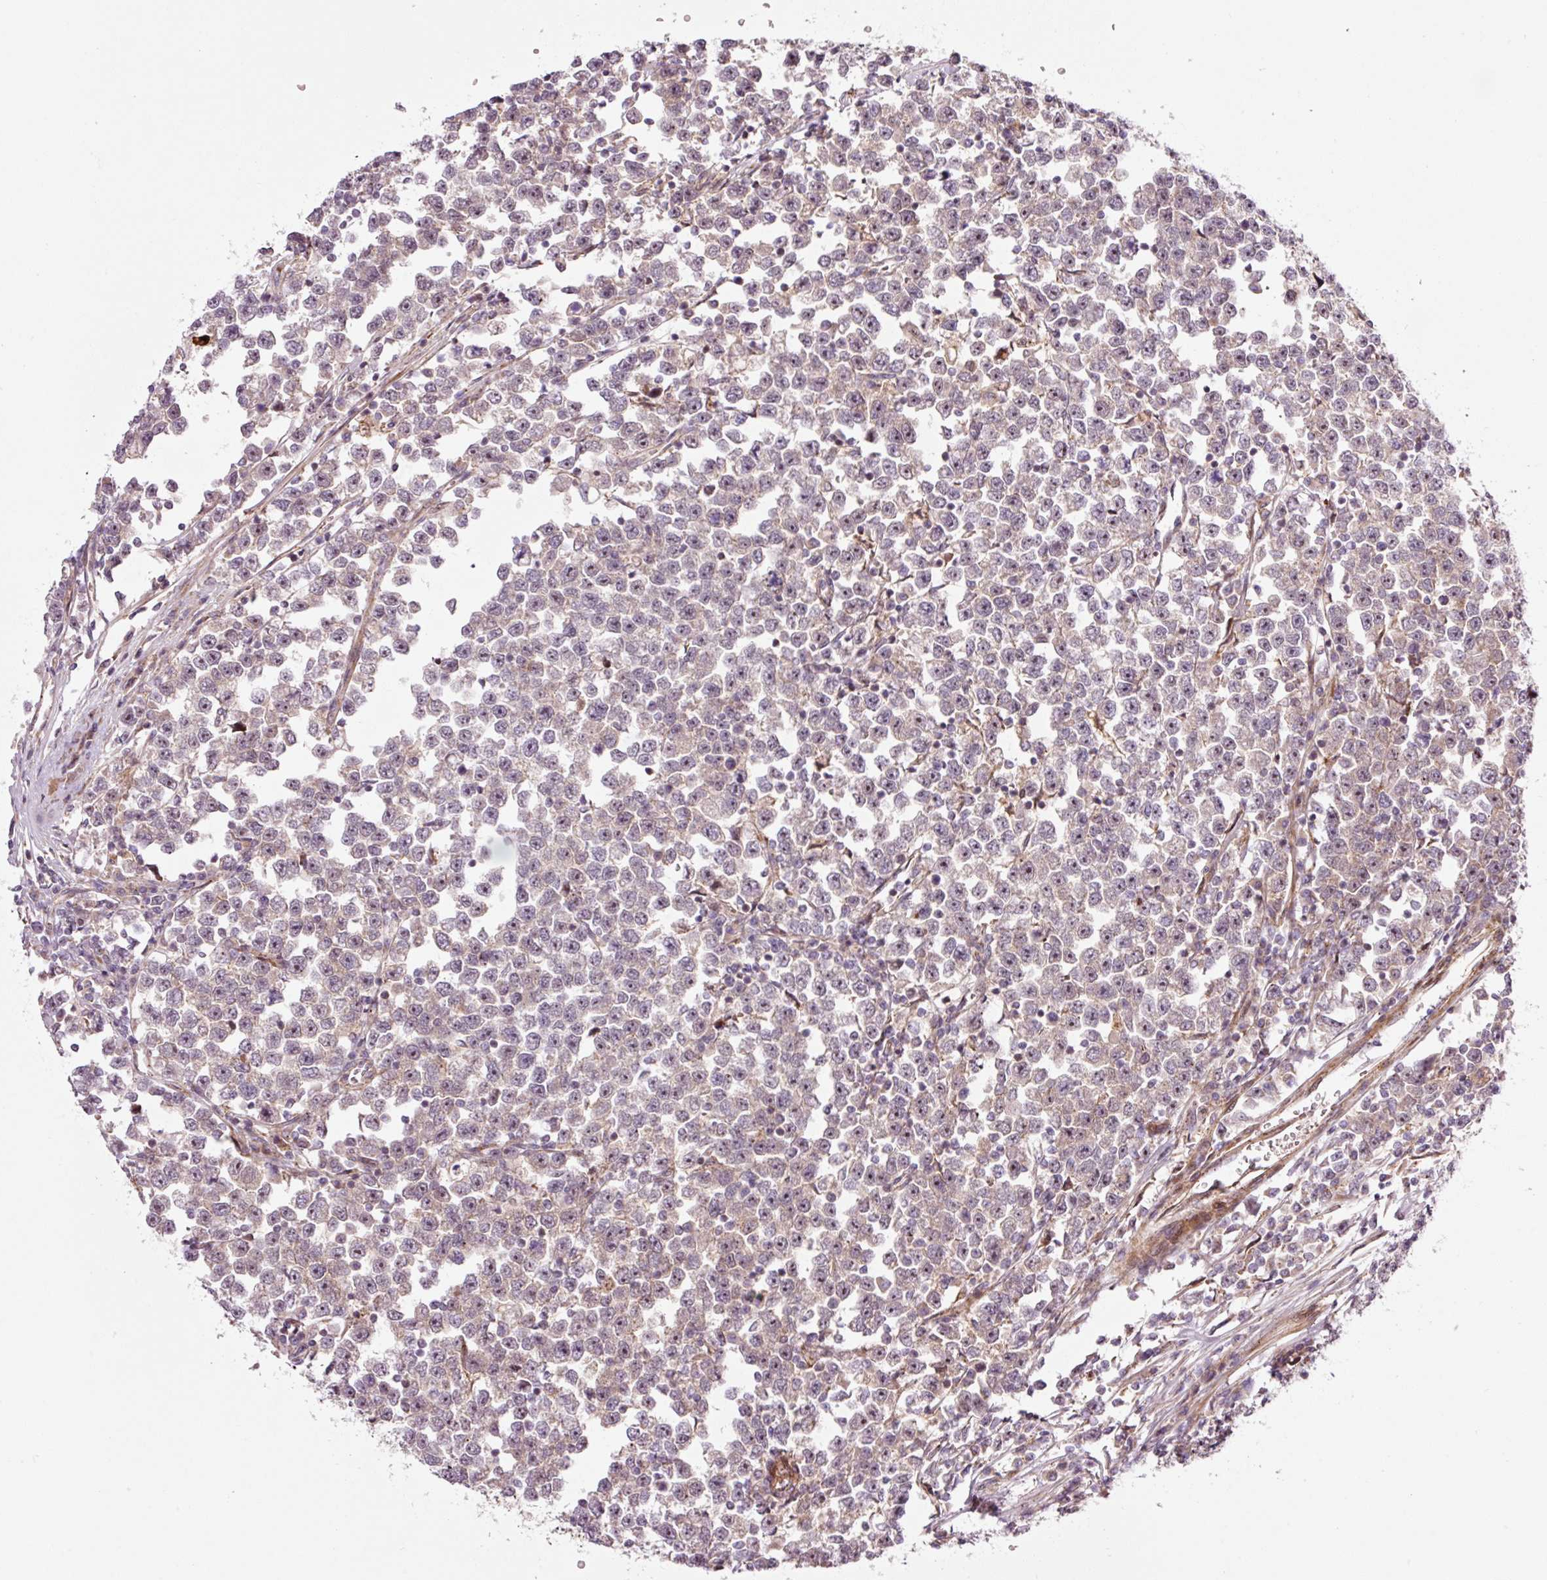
{"staining": {"intensity": "weak", "quantity": "25%-75%", "location": "cytoplasmic/membranous"}, "tissue": "testis cancer", "cell_type": "Tumor cells", "image_type": "cancer", "snomed": [{"axis": "morphology", "description": "Seminoma, NOS"}, {"axis": "topography", "description": "Testis"}], "caption": "Immunohistochemistry of testis cancer demonstrates low levels of weak cytoplasmic/membranous positivity in approximately 25%-75% of tumor cells.", "gene": "ANKRD20A1", "patient": {"sex": "male", "age": 43}}